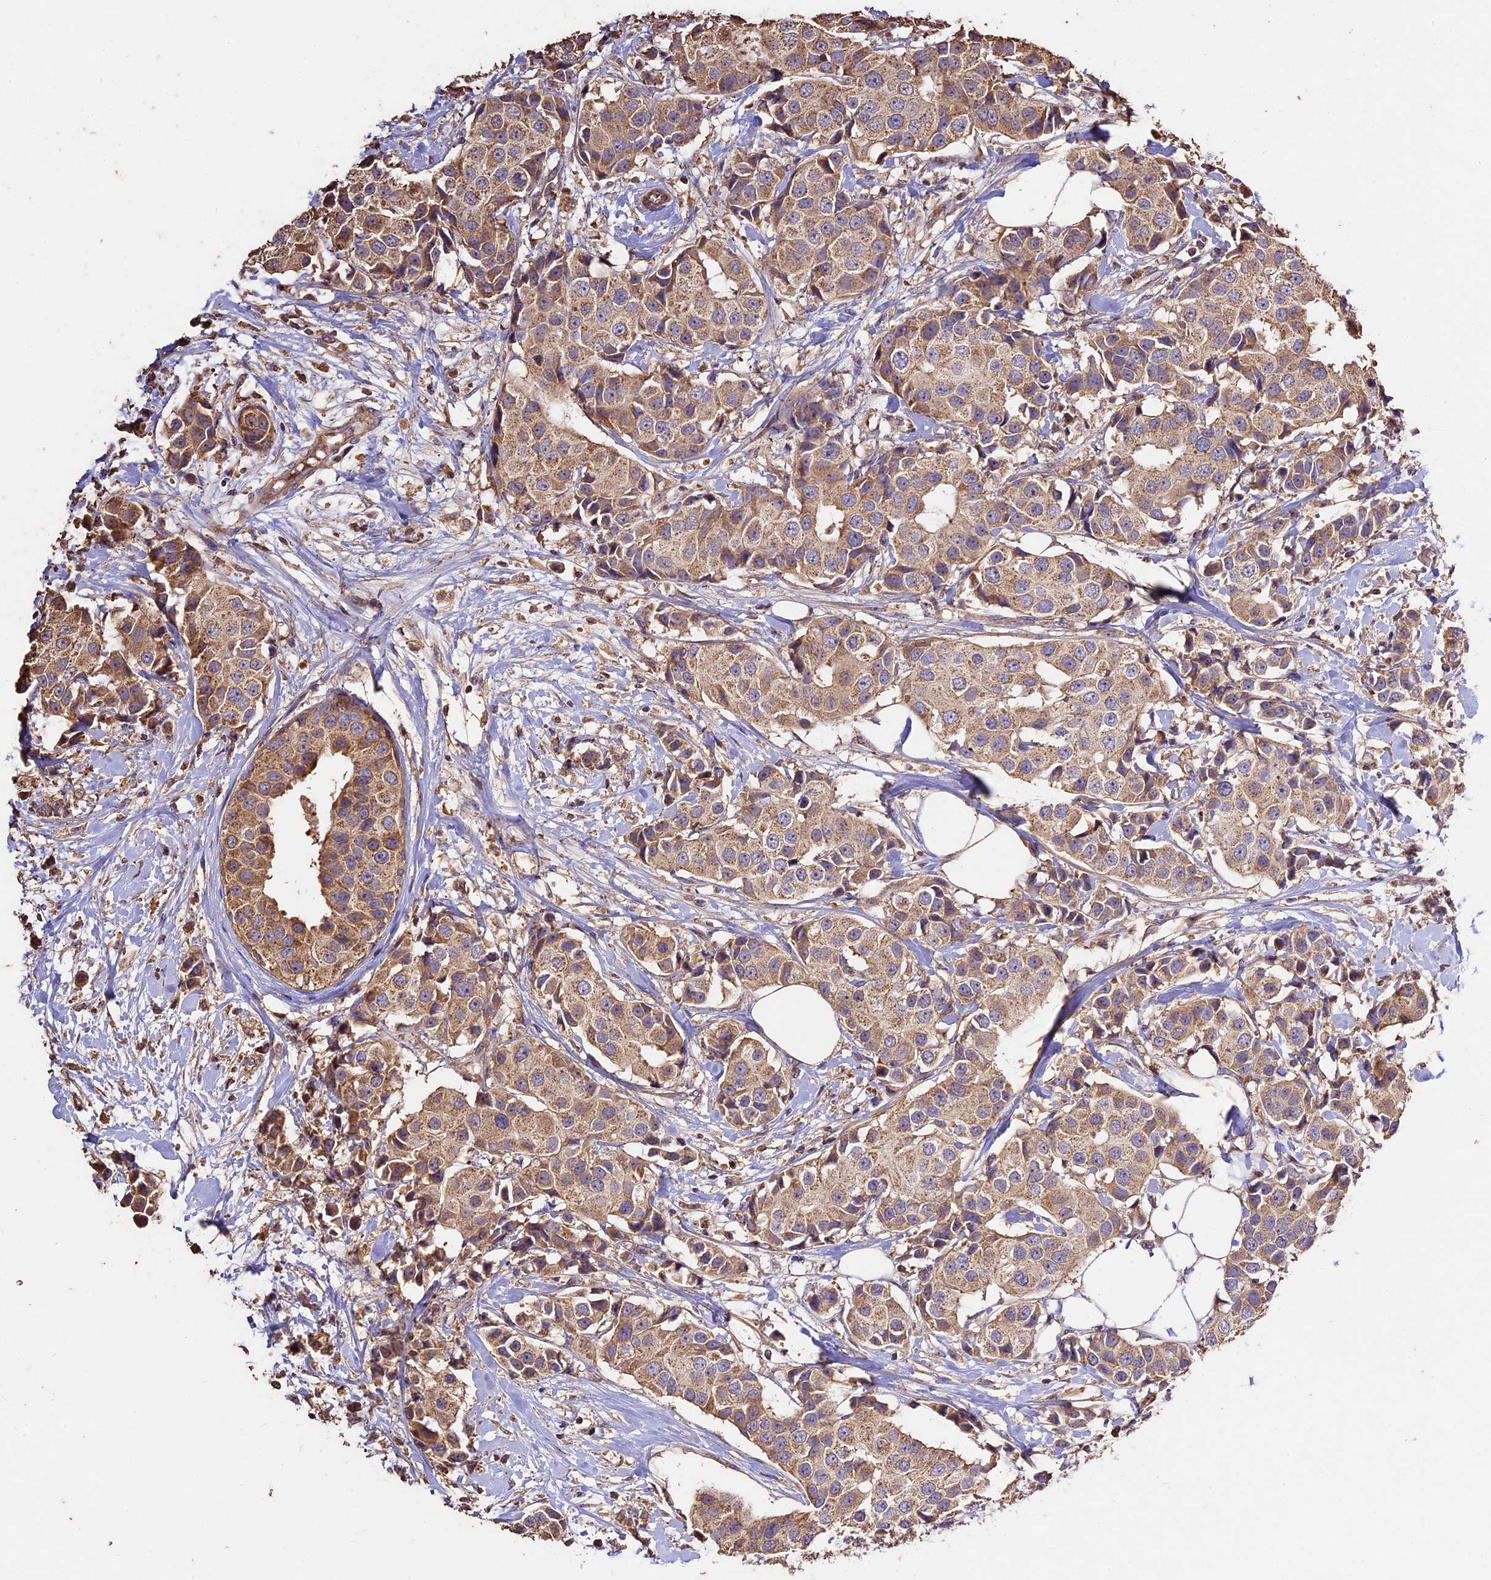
{"staining": {"intensity": "moderate", "quantity": ">75%", "location": "cytoplasmic/membranous"}, "tissue": "breast cancer", "cell_type": "Tumor cells", "image_type": "cancer", "snomed": [{"axis": "morphology", "description": "Normal tissue, NOS"}, {"axis": "morphology", "description": "Duct carcinoma"}, {"axis": "topography", "description": "Breast"}], "caption": "Protein positivity by immunohistochemistry (IHC) reveals moderate cytoplasmic/membranous staining in approximately >75% of tumor cells in invasive ductal carcinoma (breast).", "gene": "CRLF1", "patient": {"sex": "female", "age": 39}}